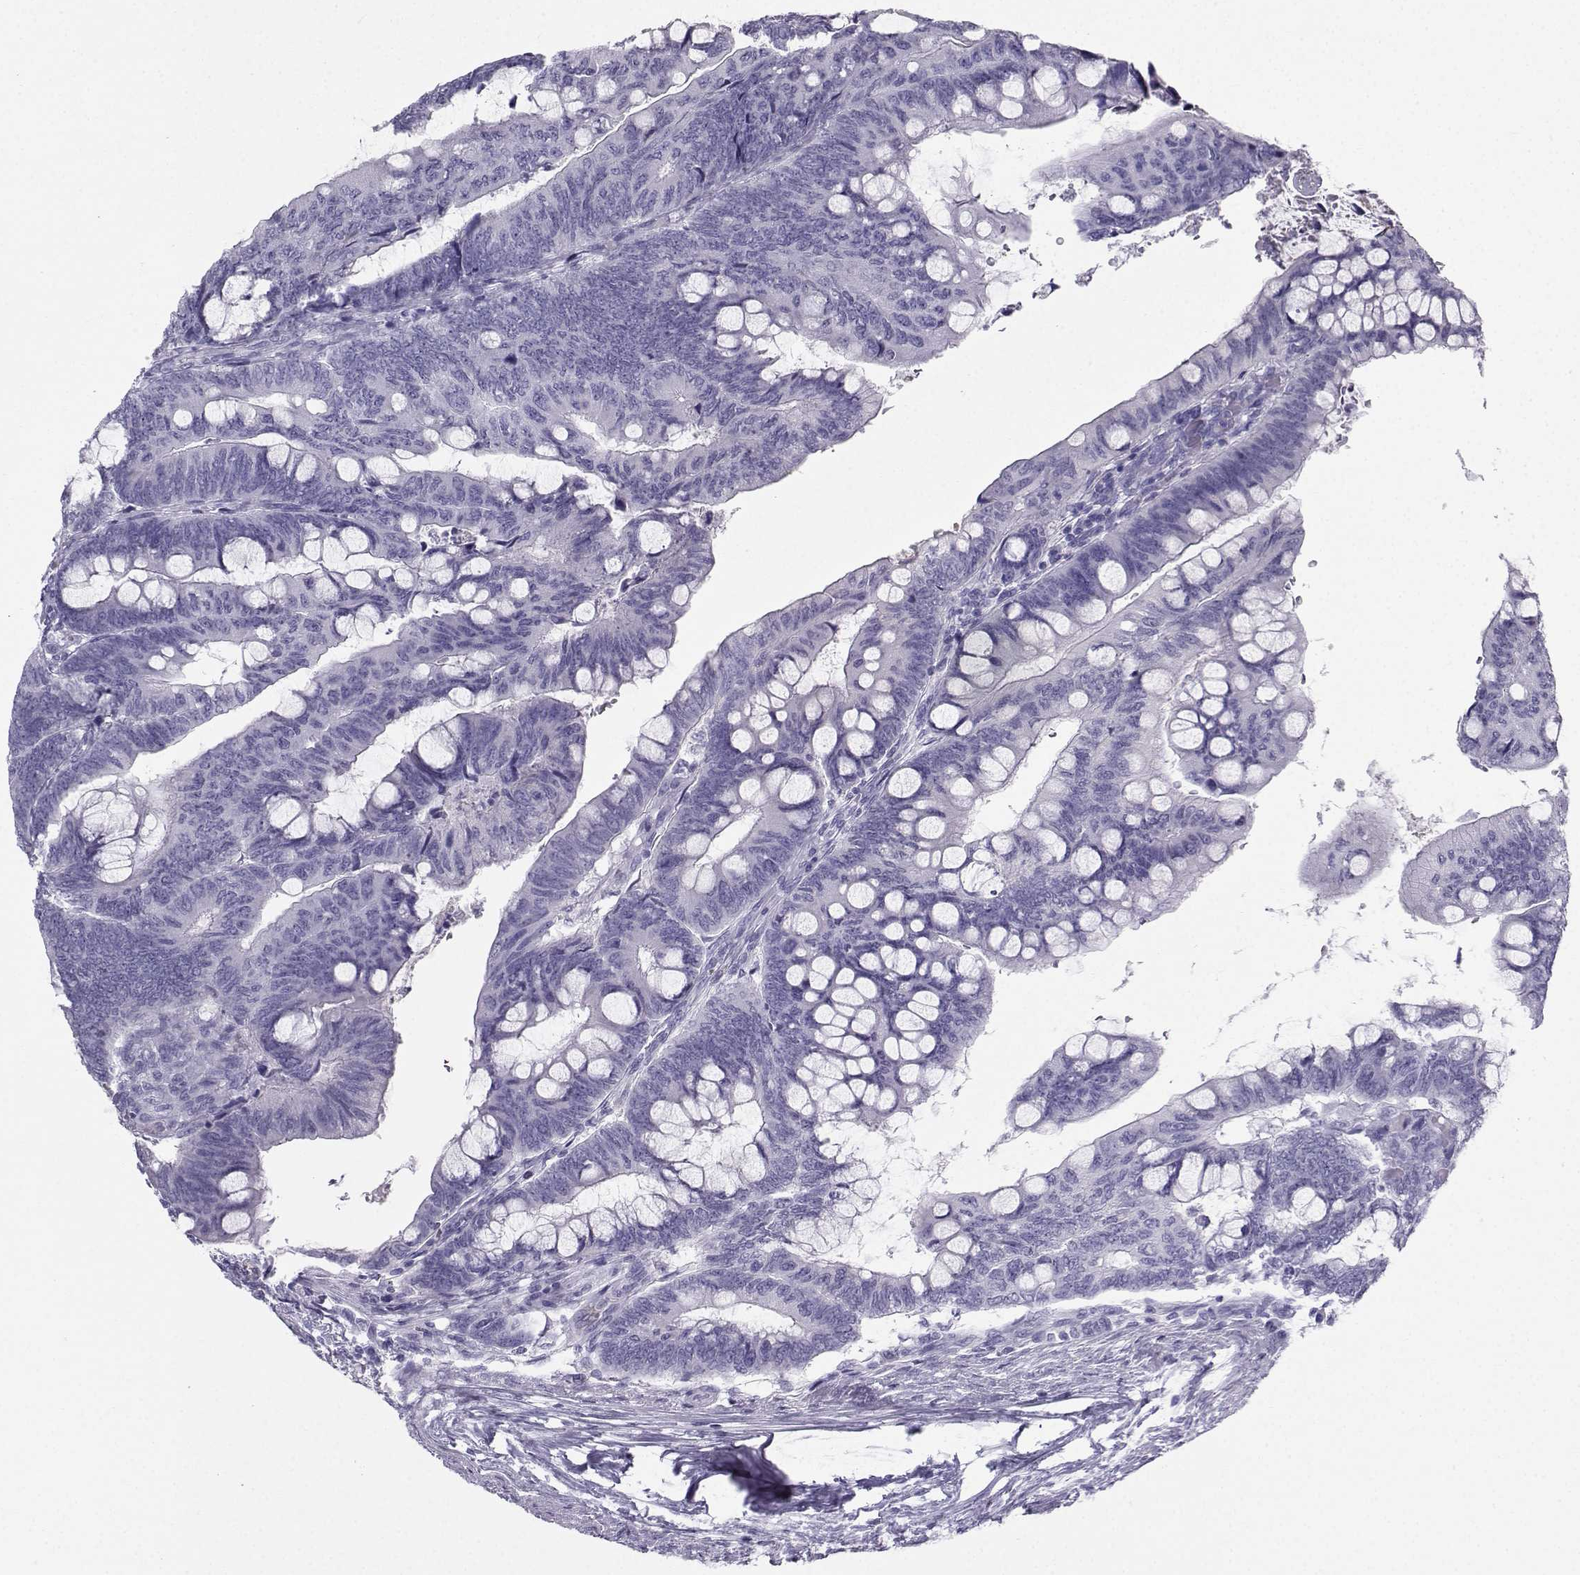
{"staining": {"intensity": "negative", "quantity": "none", "location": "none"}, "tissue": "colorectal cancer", "cell_type": "Tumor cells", "image_type": "cancer", "snomed": [{"axis": "morphology", "description": "Normal tissue, NOS"}, {"axis": "morphology", "description": "Adenocarcinoma, NOS"}, {"axis": "topography", "description": "Rectum"}], "caption": "Immunohistochemical staining of adenocarcinoma (colorectal) shows no significant positivity in tumor cells.", "gene": "IQCD", "patient": {"sex": "male", "age": 92}}